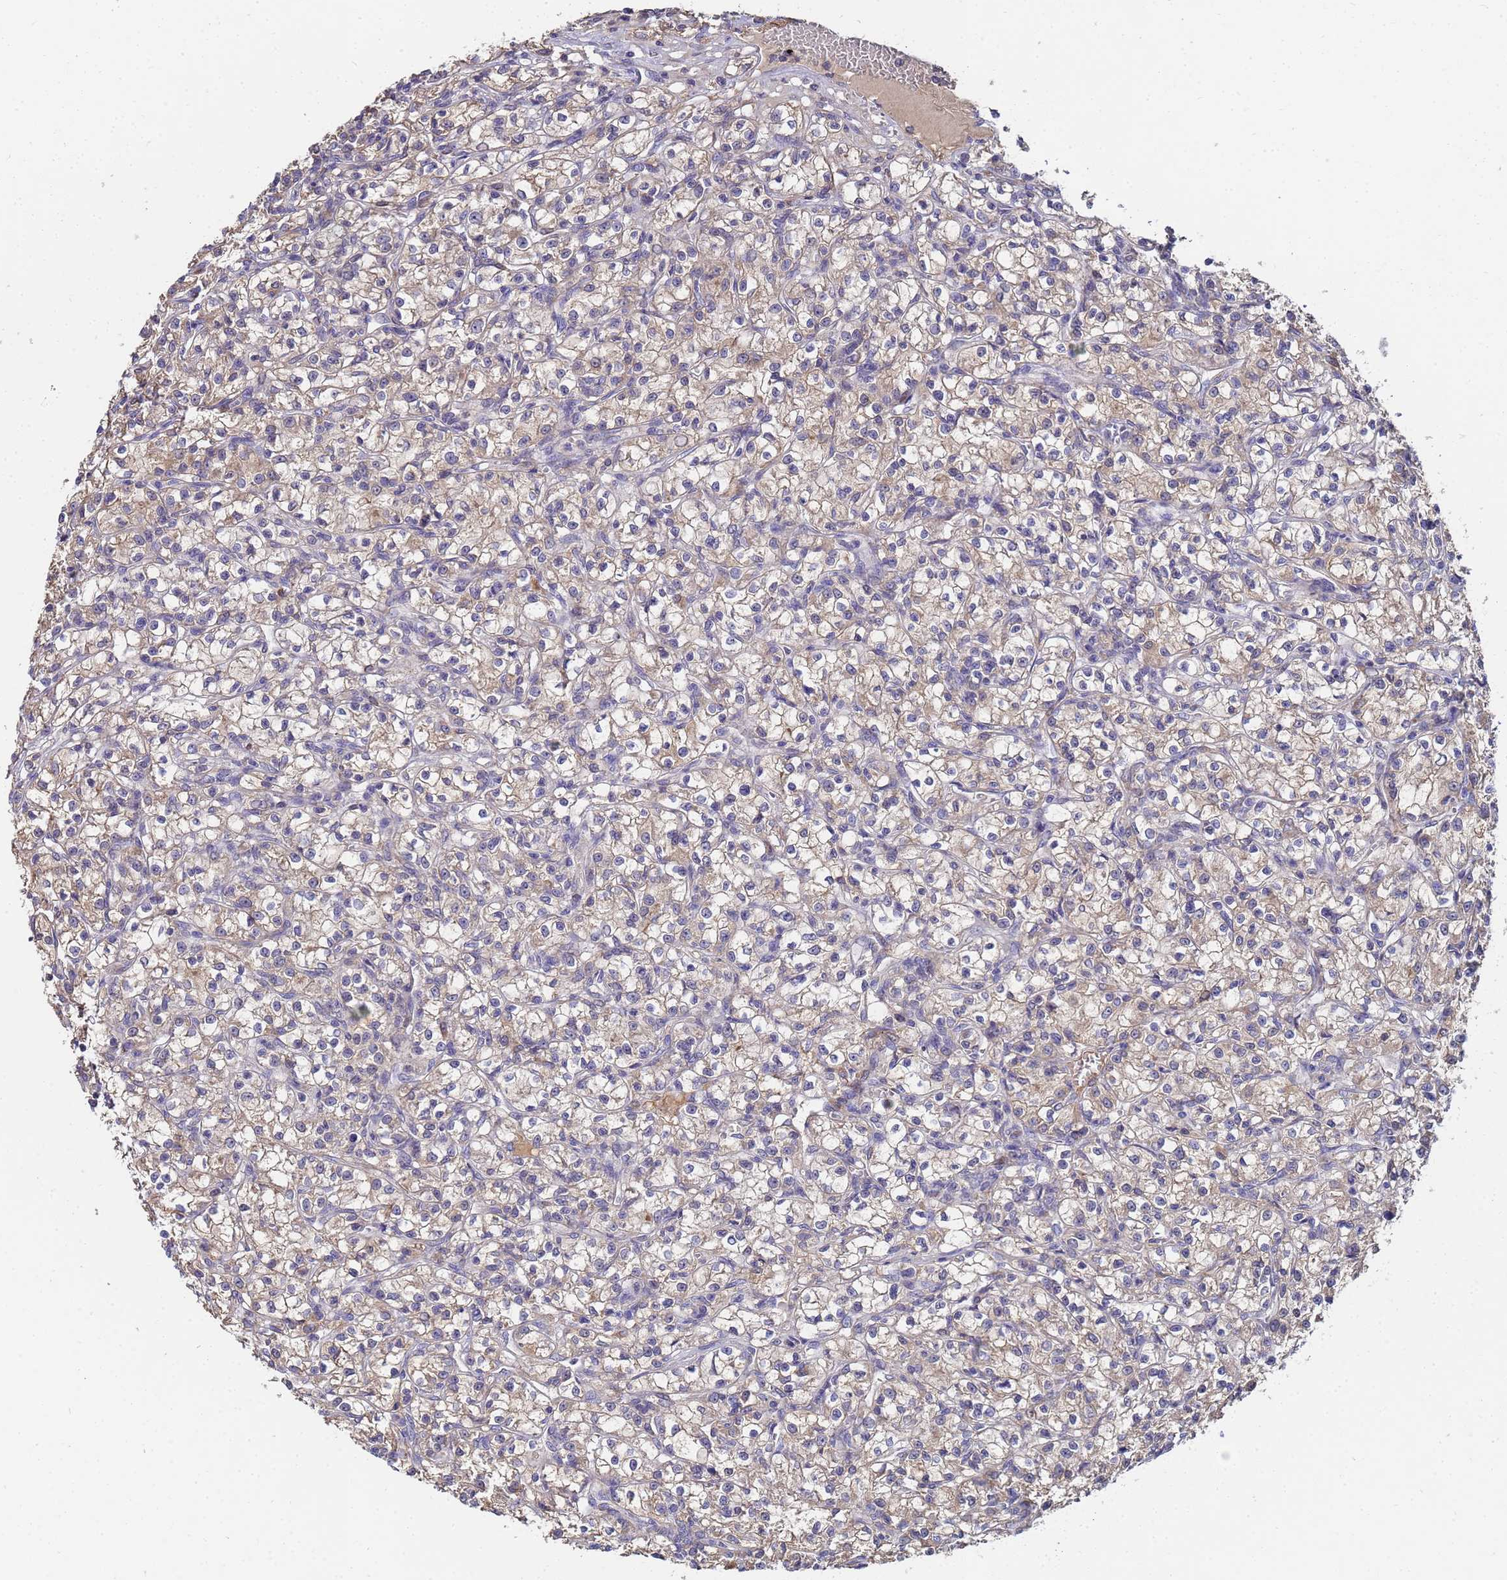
{"staining": {"intensity": "weak", "quantity": "25%-75%", "location": "cytoplasmic/membranous"}, "tissue": "renal cancer", "cell_type": "Tumor cells", "image_type": "cancer", "snomed": [{"axis": "morphology", "description": "Adenocarcinoma, NOS"}, {"axis": "topography", "description": "Kidney"}], "caption": "This histopathology image exhibits immunohistochemistry (IHC) staining of human renal cancer (adenocarcinoma), with low weak cytoplasmic/membranous positivity in about 25%-75% of tumor cells.", "gene": "C5orf34", "patient": {"sex": "female", "age": 59}}